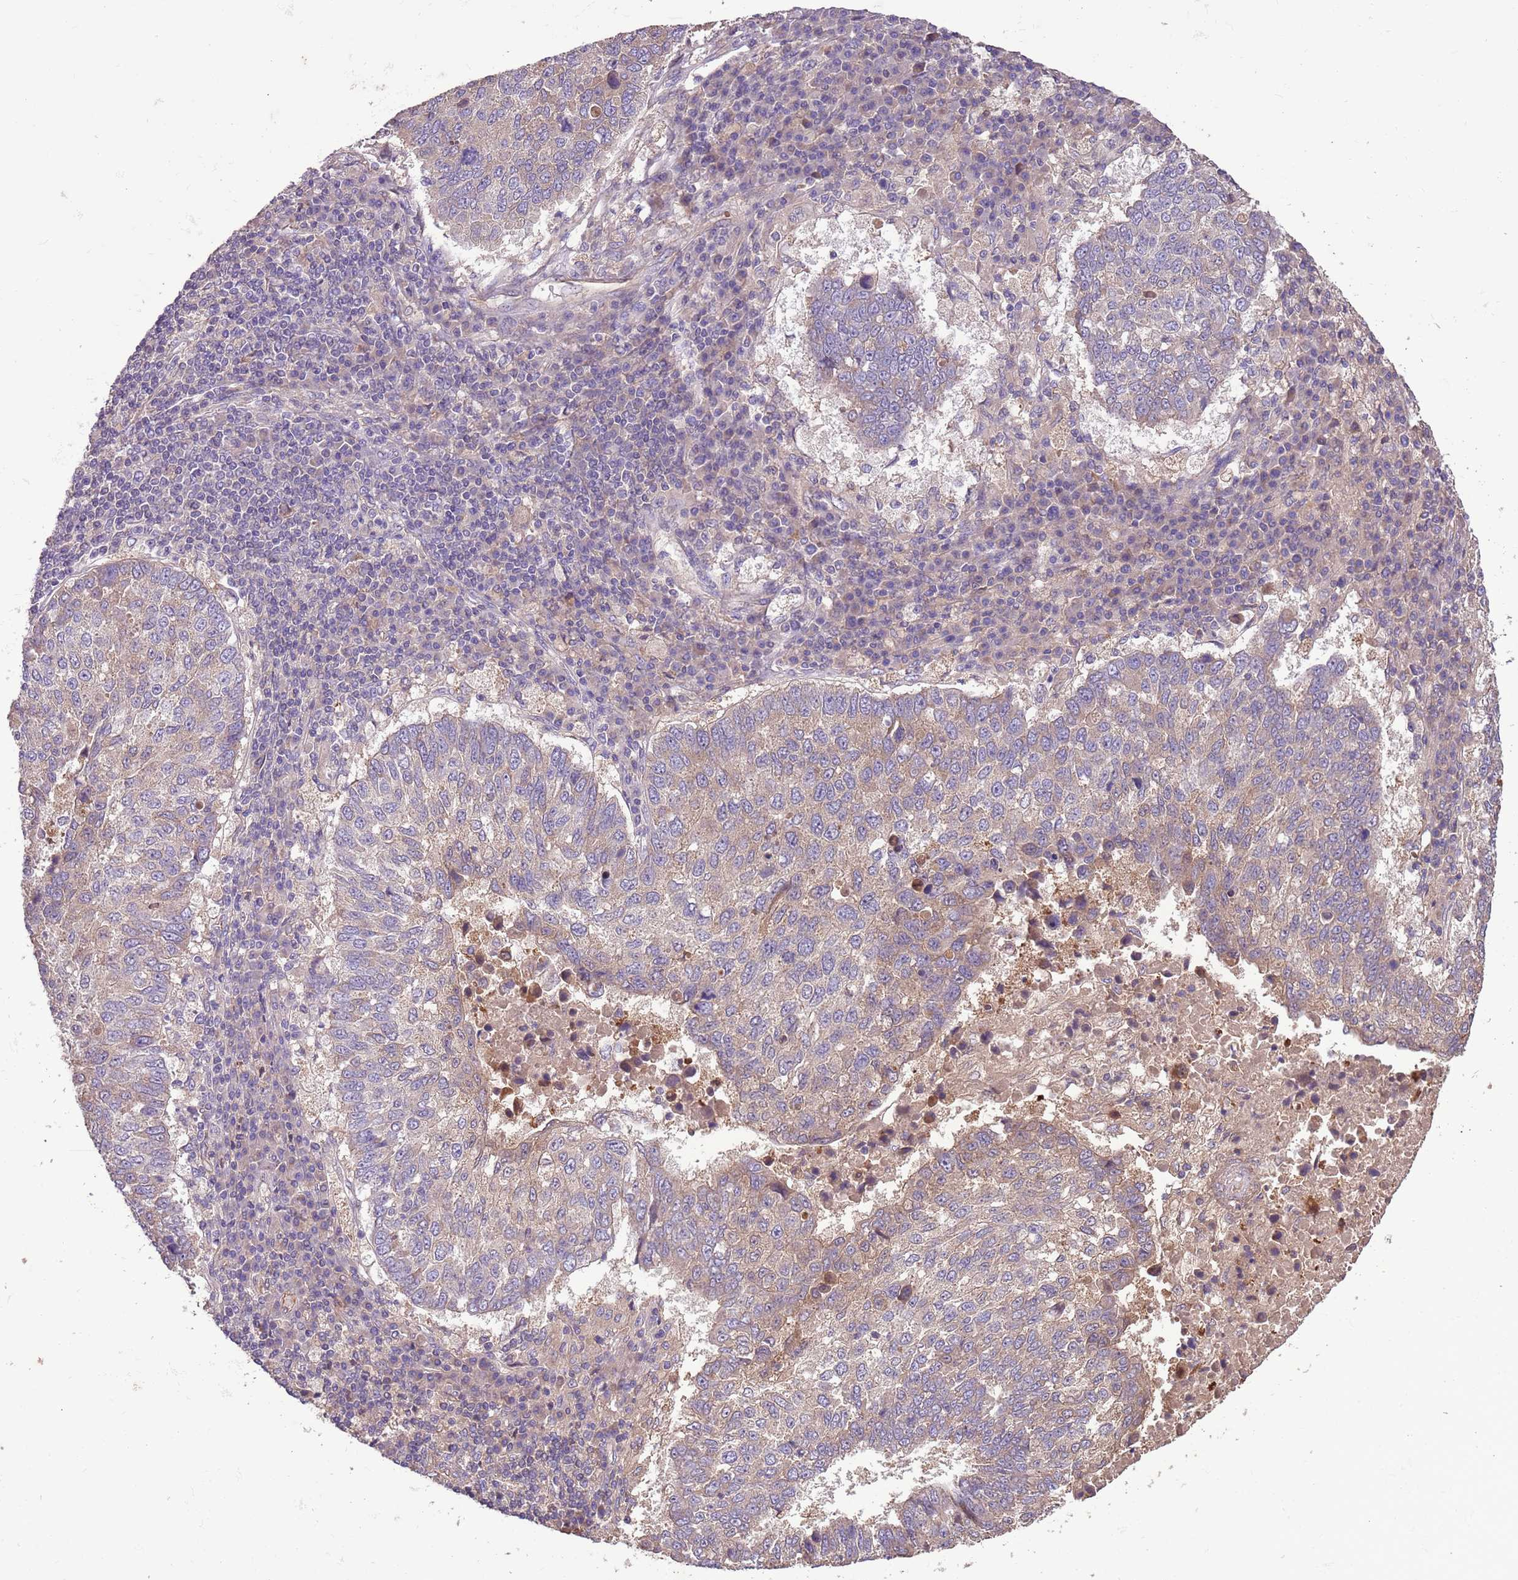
{"staining": {"intensity": "weak", "quantity": "<25%", "location": "cytoplasmic/membranous"}, "tissue": "lung cancer", "cell_type": "Tumor cells", "image_type": "cancer", "snomed": [{"axis": "morphology", "description": "Squamous cell carcinoma, NOS"}, {"axis": "topography", "description": "Lung"}], "caption": "There is no significant expression in tumor cells of lung cancer.", "gene": "FAM89B", "patient": {"sex": "male", "age": 73}}